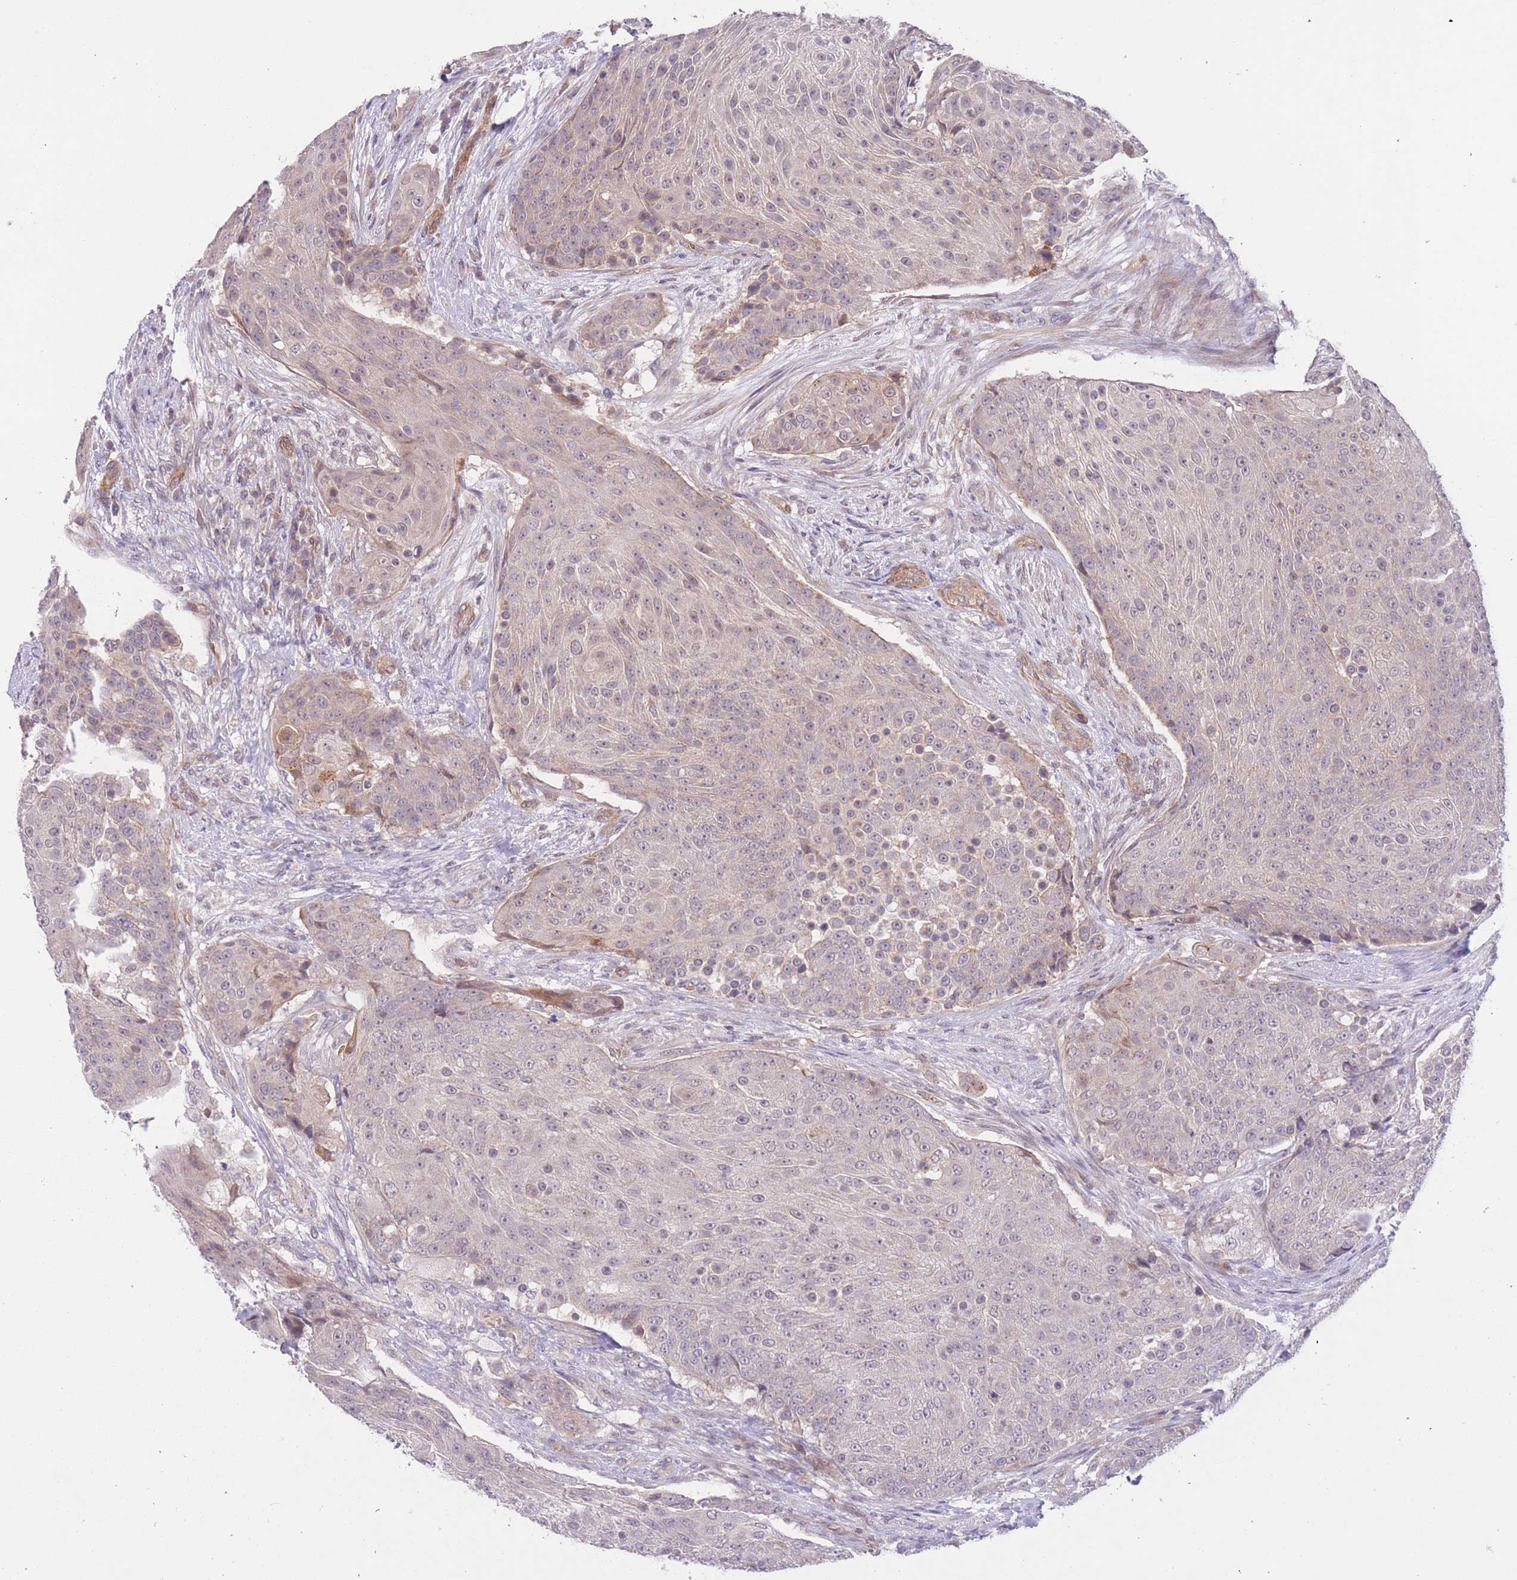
{"staining": {"intensity": "negative", "quantity": "none", "location": "none"}, "tissue": "urothelial cancer", "cell_type": "Tumor cells", "image_type": "cancer", "snomed": [{"axis": "morphology", "description": "Urothelial carcinoma, High grade"}, {"axis": "topography", "description": "Urinary bladder"}], "caption": "Immunohistochemistry (IHC) of urothelial cancer demonstrates no positivity in tumor cells.", "gene": "FUT5", "patient": {"sex": "female", "age": 63}}